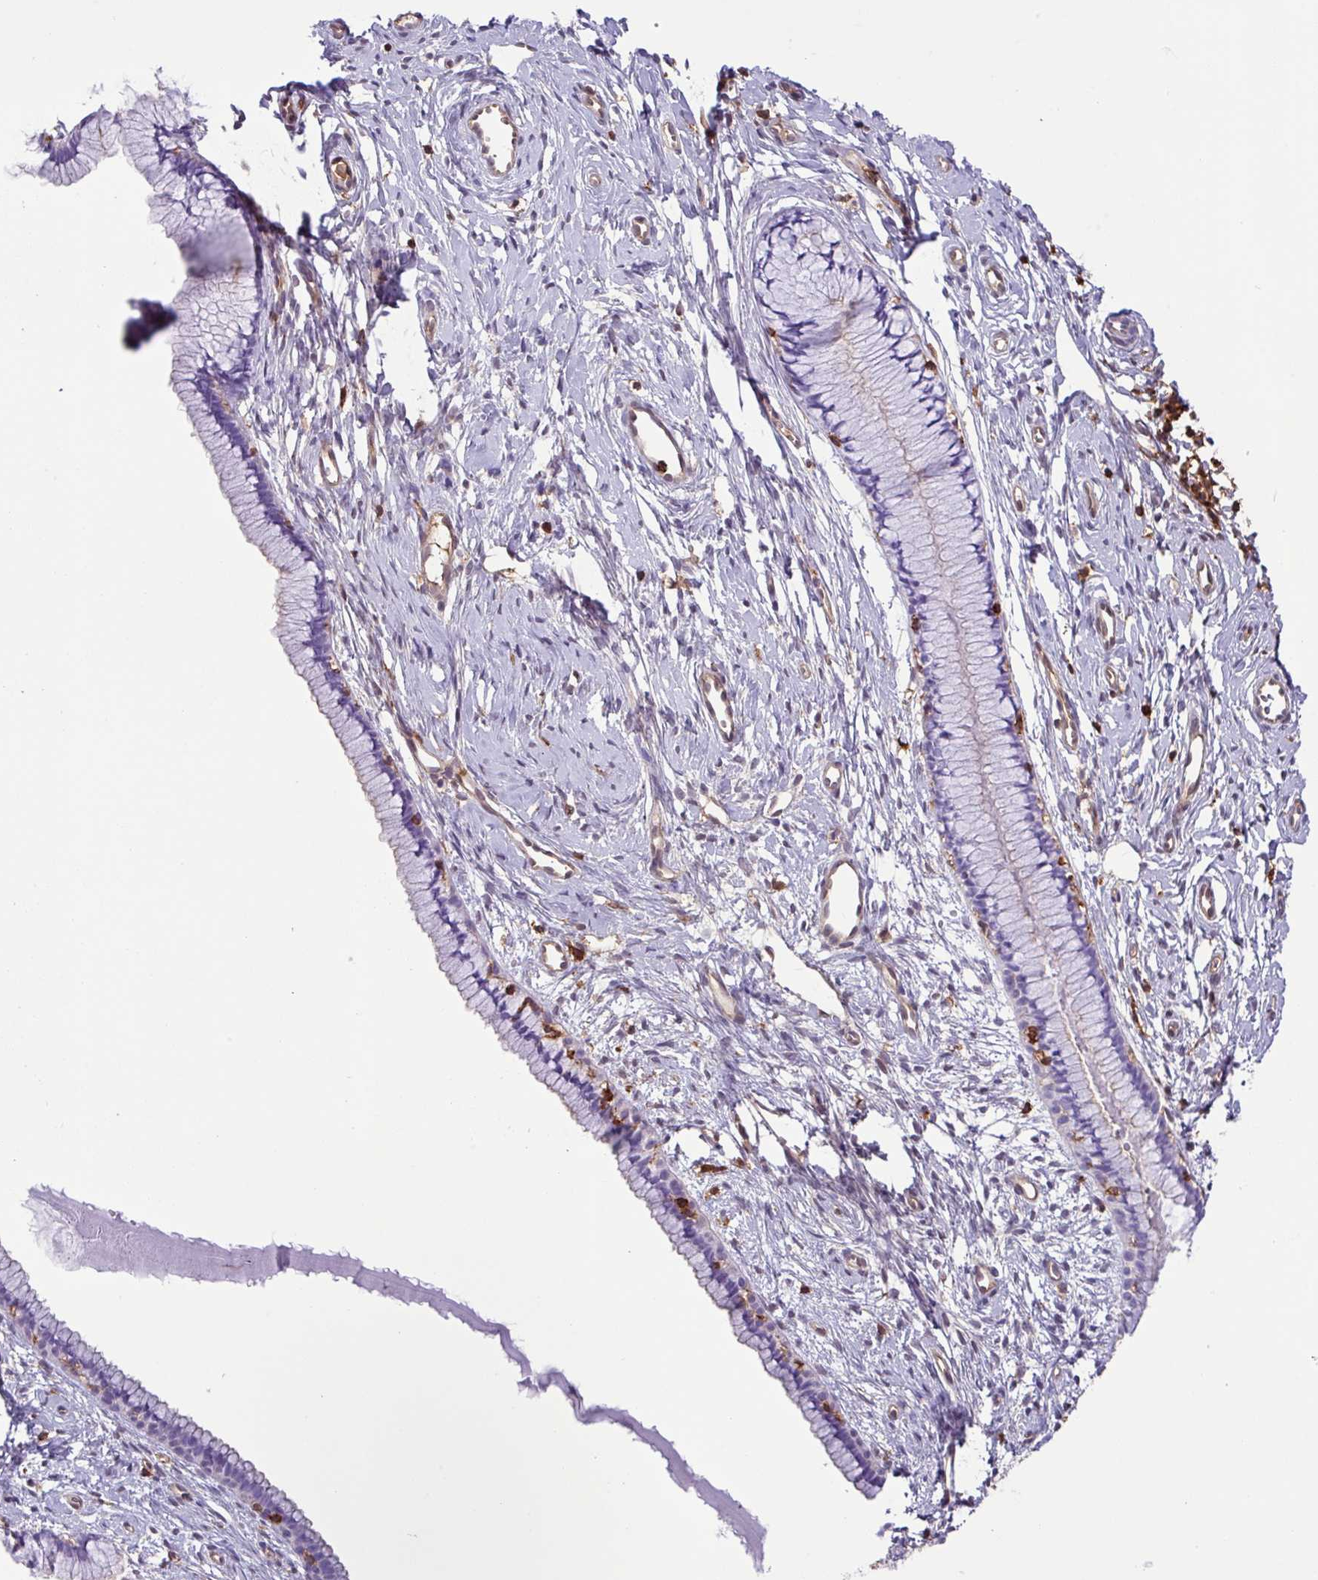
{"staining": {"intensity": "negative", "quantity": "none", "location": "none"}, "tissue": "cervix", "cell_type": "Glandular cells", "image_type": "normal", "snomed": [{"axis": "morphology", "description": "Normal tissue, NOS"}, {"axis": "topography", "description": "Cervix"}], "caption": "The IHC micrograph has no significant staining in glandular cells of cervix. (Stains: DAB immunohistochemistry with hematoxylin counter stain, Microscopy: brightfield microscopy at high magnification).", "gene": "PPP1R18", "patient": {"sex": "female", "age": 40}}